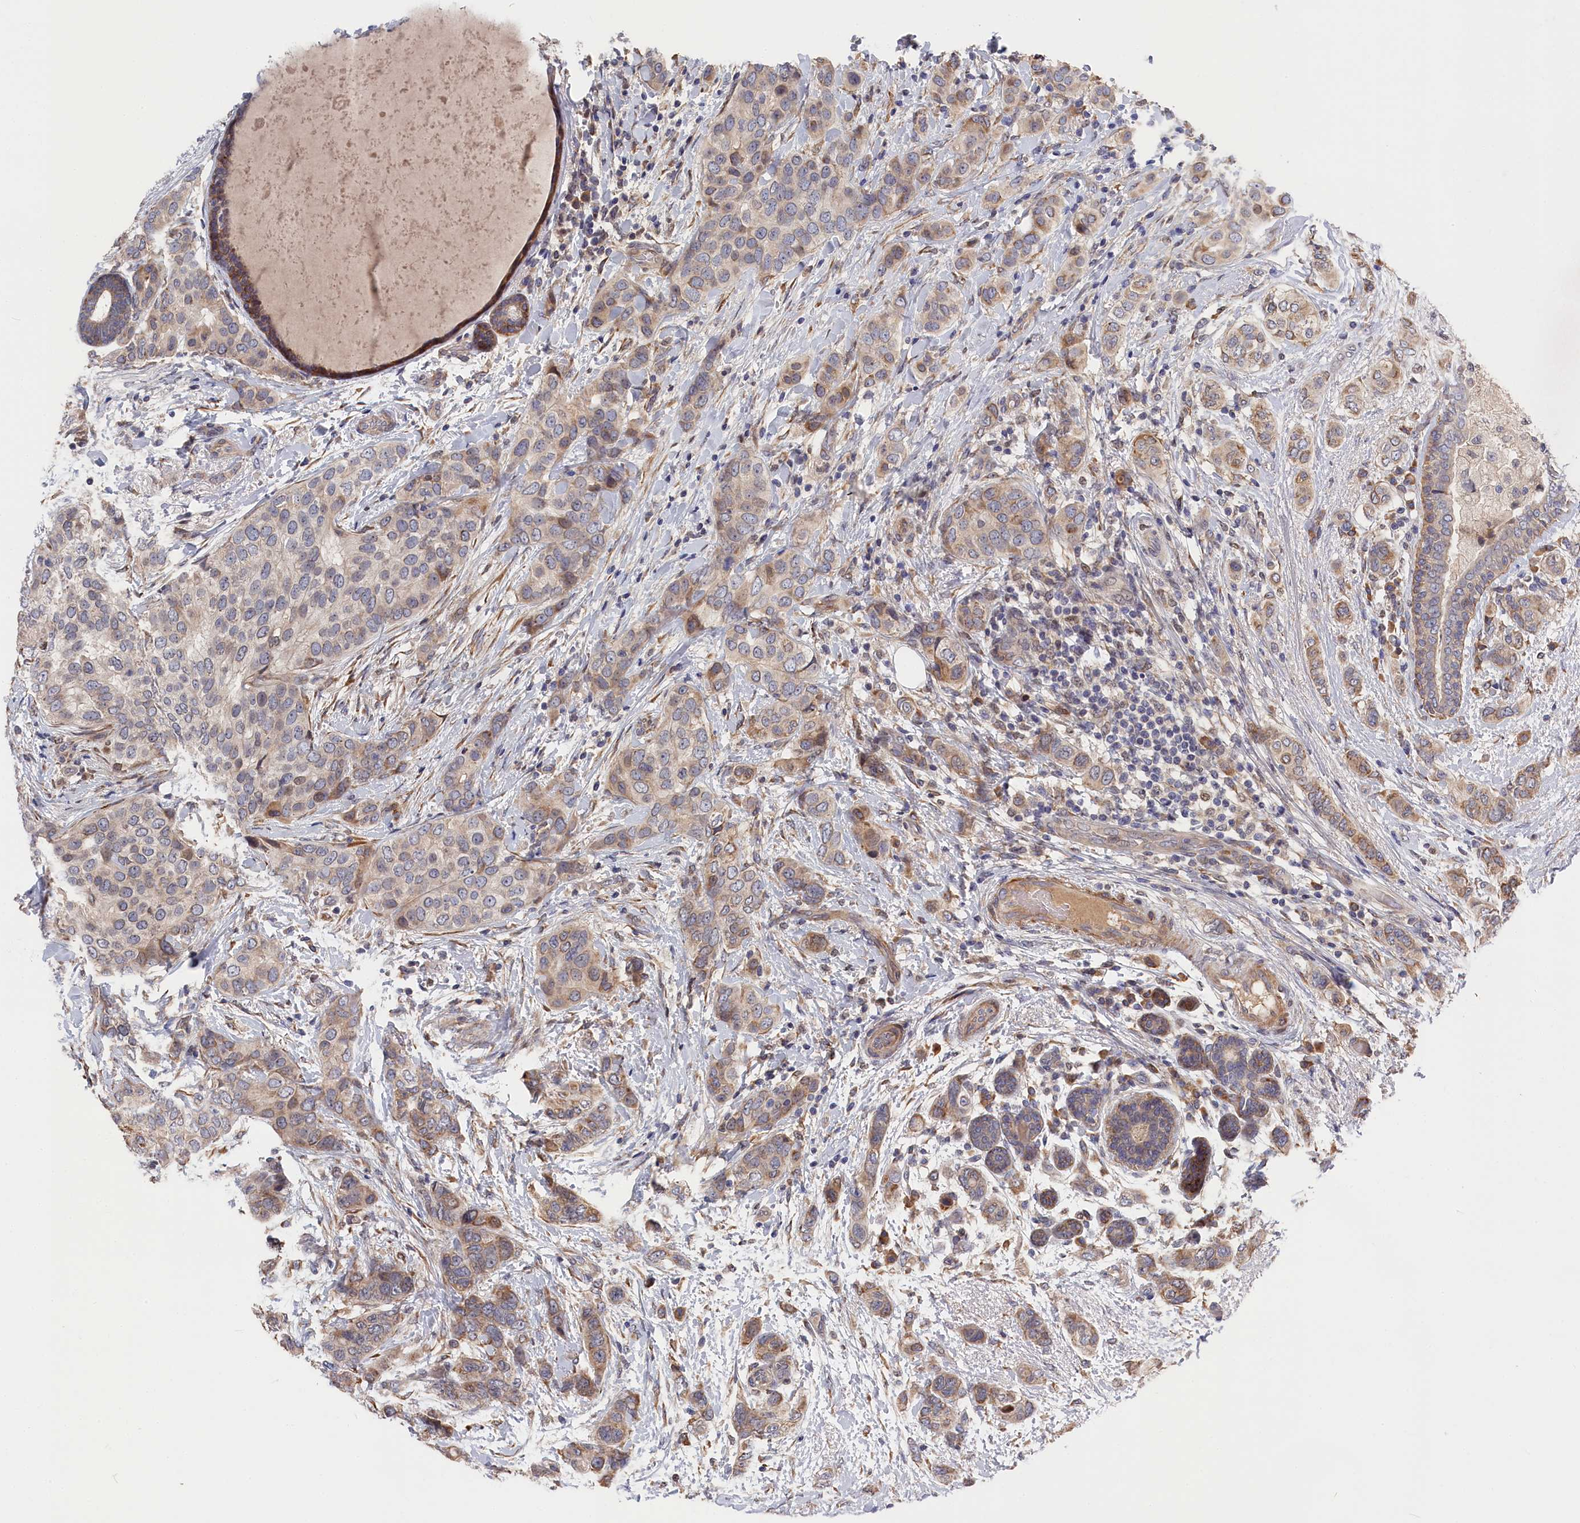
{"staining": {"intensity": "moderate", "quantity": "<25%", "location": "cytoplasmic/membranous"}, "tissue": "breast cancer", "cell_type": "Tumor cells", "image_type": "cancer", "snomed": [{"axis": "morphology", "description": "Lobular carcinoma"}, {"axis": "topography", "description": "Breast"}], "caption": "The image shows immunohistochemical staining of breast cancer. There is moderate cytoplasmic/membranous expression is seen in approximately <25% of tumor cells. The protein of interest is stained brown, and the nuclei are stained in blue (DAB IHC with brightfield microscopy, high magnification).", "gene": "CYB5D2", "patient": {"sex": "female", "age": 51}}